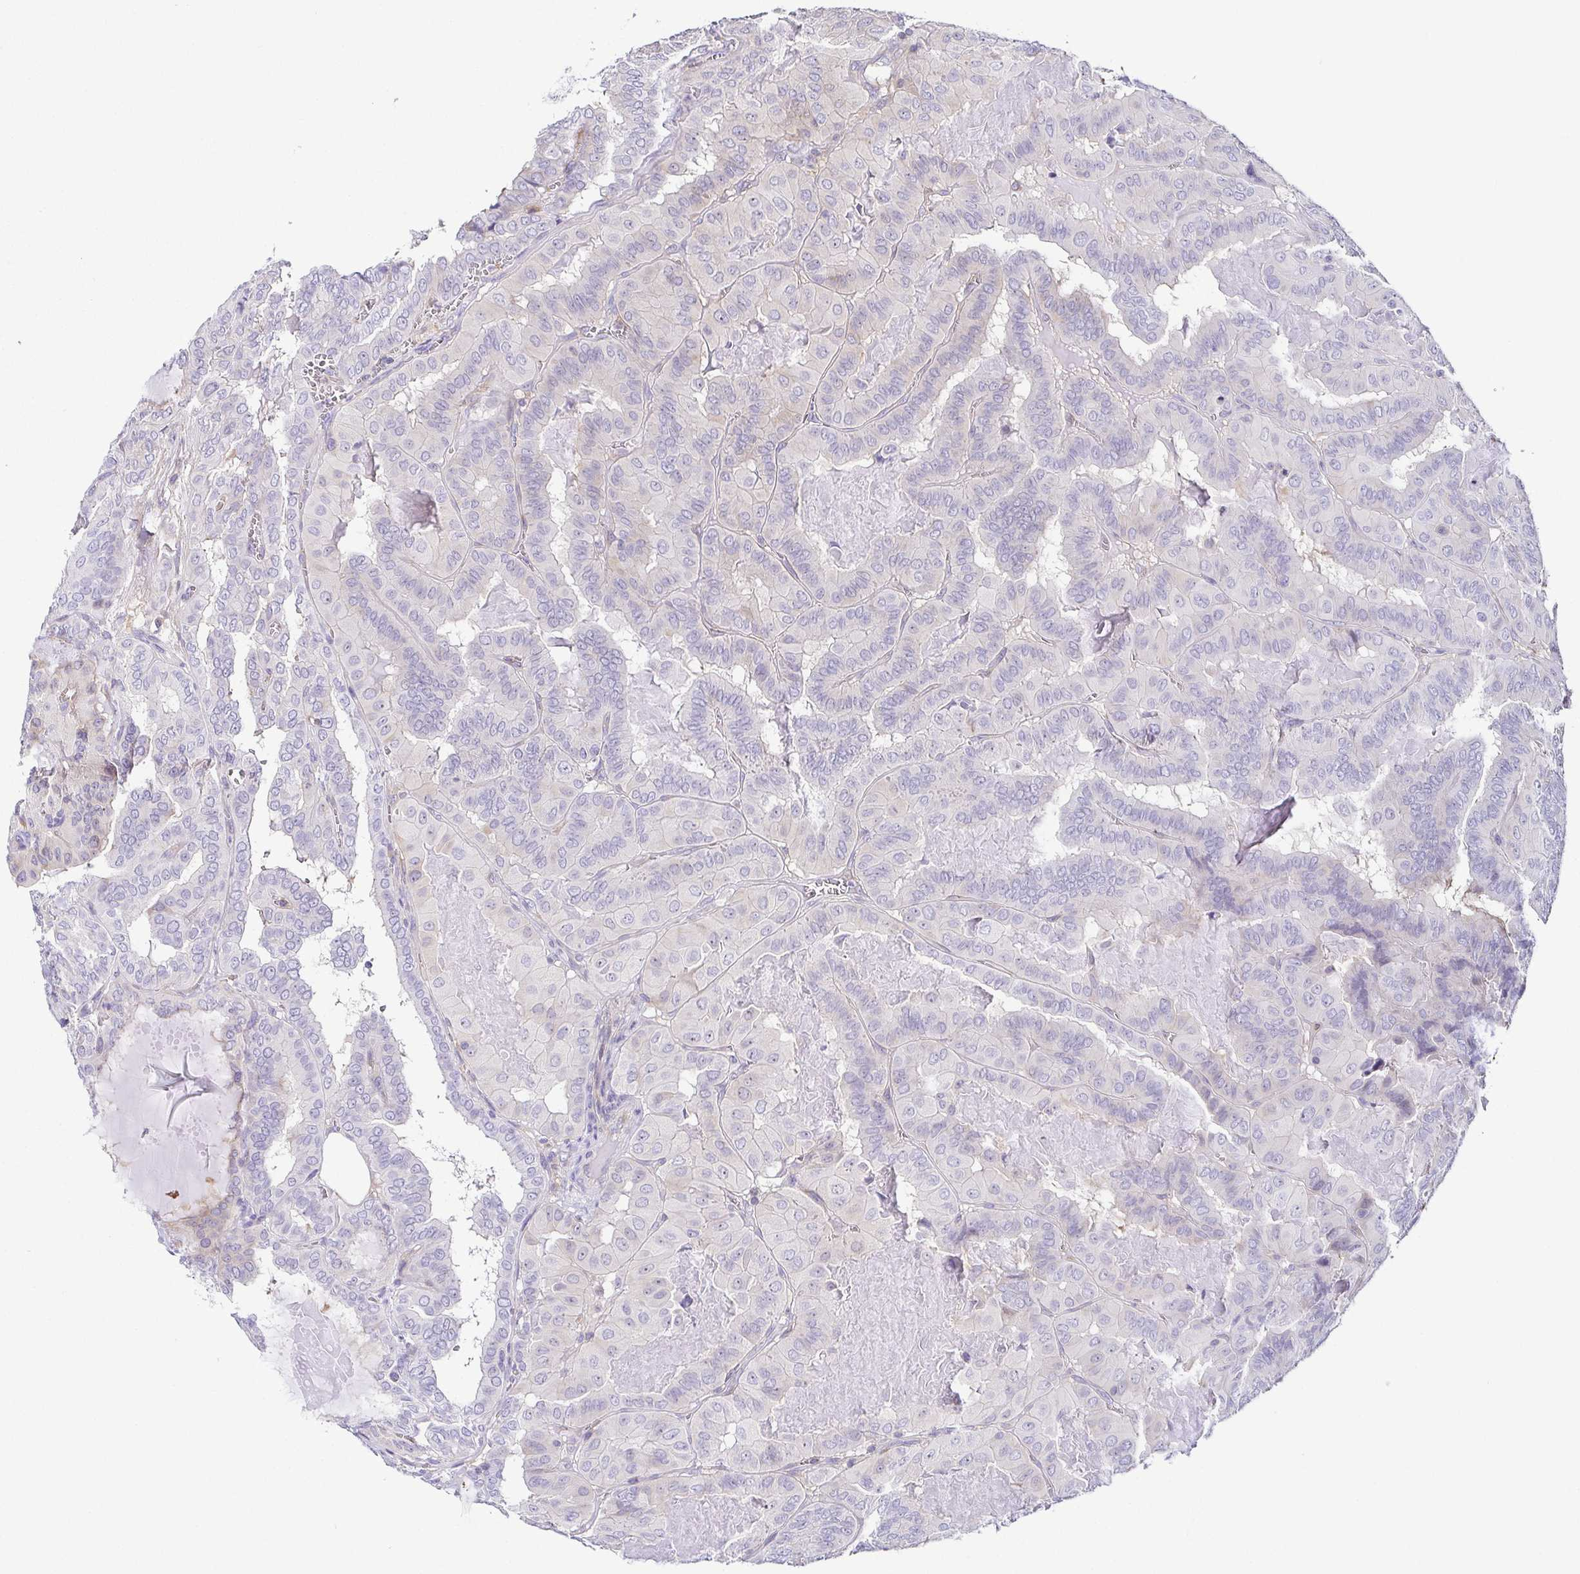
{"staining": {"intensity": "negative", "quantity": "none", "location": "none"}, "tissue": "thyroid cancer", "cell_type": "Tumor cells", "image_type": "cancer", "snomed": [{"axis": "morphology", "description": "Papillary adenocarcinoma, NOS"}, {"axis": "topography", "description": "Thyroid gland"}], "caption": "Image shows no protein positivity in tumor cells of thyroid cancer tissue. (Stains: DAB immunohistochemistry (IHC) with hematoxylin counter stain, Microscopy: brightfield microscopy at high magnification).", "gene": "FAM162B", "patient": {"sex": "female", "age": 46}}